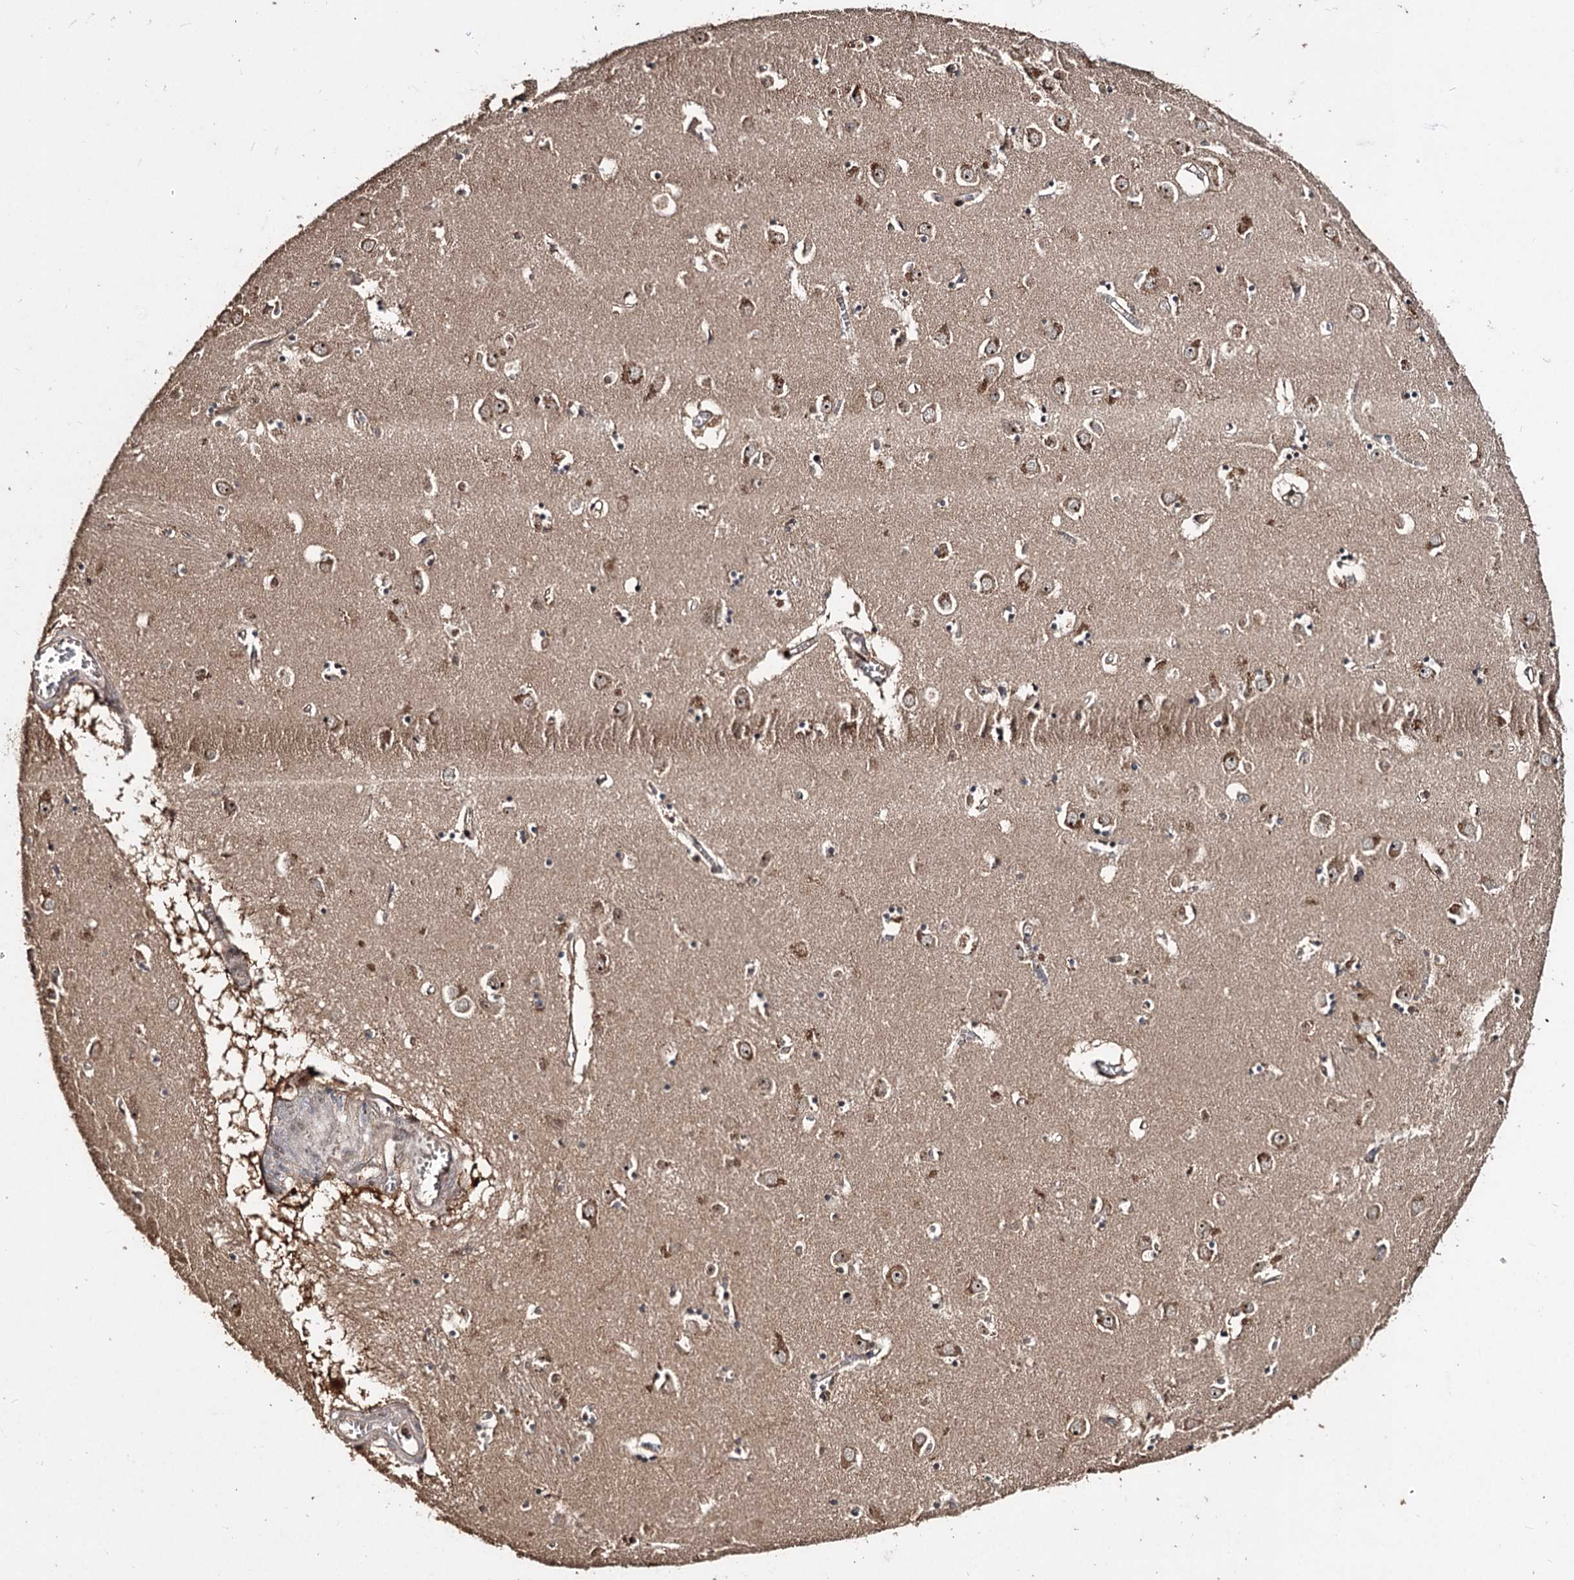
{"staining": {"intensity": "negative", "quantity": "none", "location": "none"}, "tissue": "caudate", "cell_type": "Glial cells", "image_type": "normal", "snomed": [{"axis": "morphology", "description": "Normal tissue, NOS"}, {"axis": "topography", "description": "Lateral ventricle wall"}], "caption": "Glial cells show no significant staining in benign caudate. Brightfield microscopy of immunohistochemistry stained with DAB (brown) and hematoxylin (blue), captured at high magnification.", "gene": "MKNK2", "patient": {"sex": "male", "age": 70}}